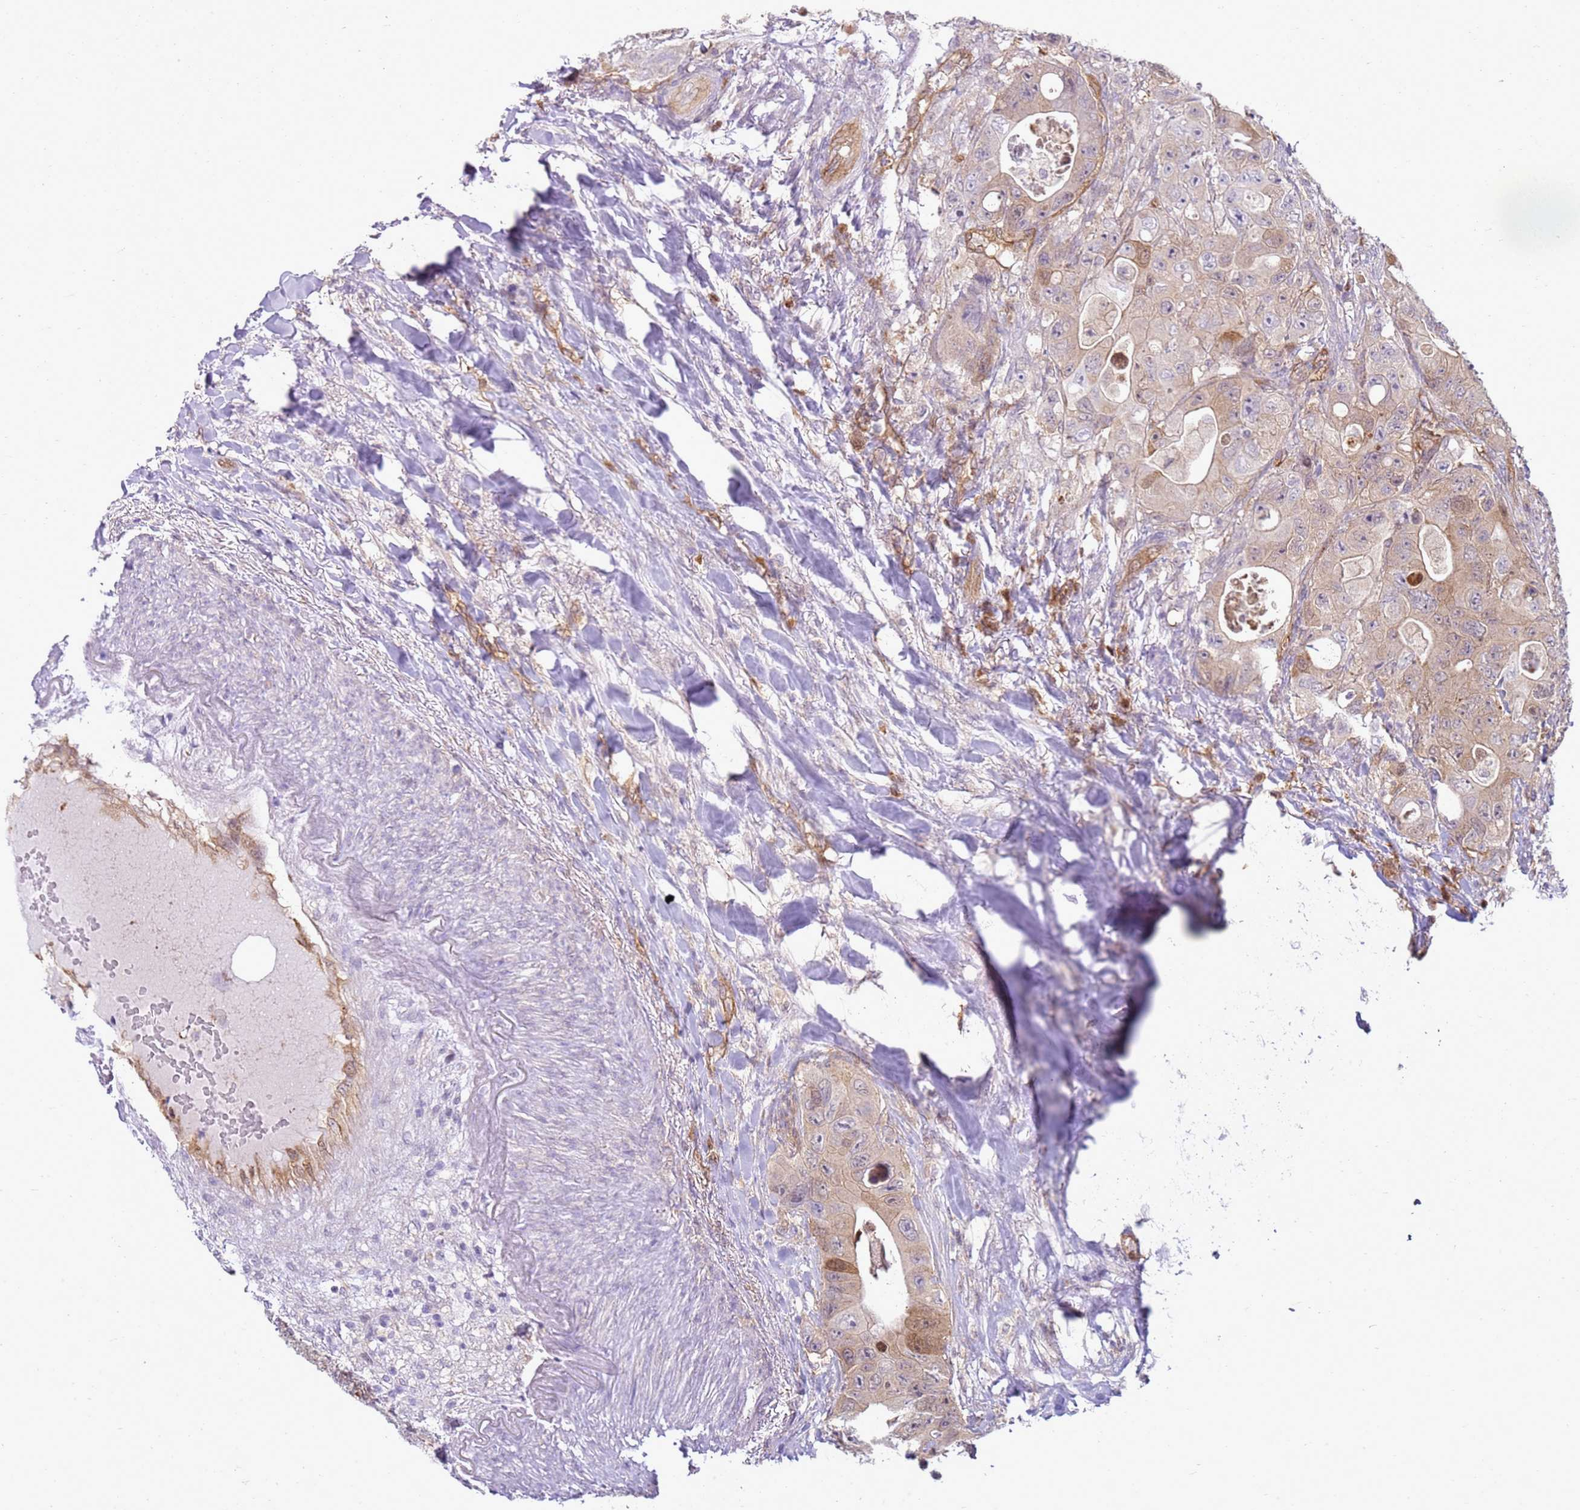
{"staining": {"intensity": "moderate", "quantity": "<25%", "location": "cytoplasmic/membranous"}, "tissue": "colorectal cancer", "cell_type": "Tumor cells", "image_type": "cancer", "snomed": [{"axis": "morphology", "description": "Adenocarcinoma, NOS"}, {"axis": "topography", "description": "Colon"}], "caption": "High-power microscopy captured an immunohistochemistry histopathology image of colorectal cancer, revealing moderate cytoplasmic/membranous staining in approximately <25% of tumor cells.", "gene": "YWHAE", "patient": {"sex": "female", "age": 46}}